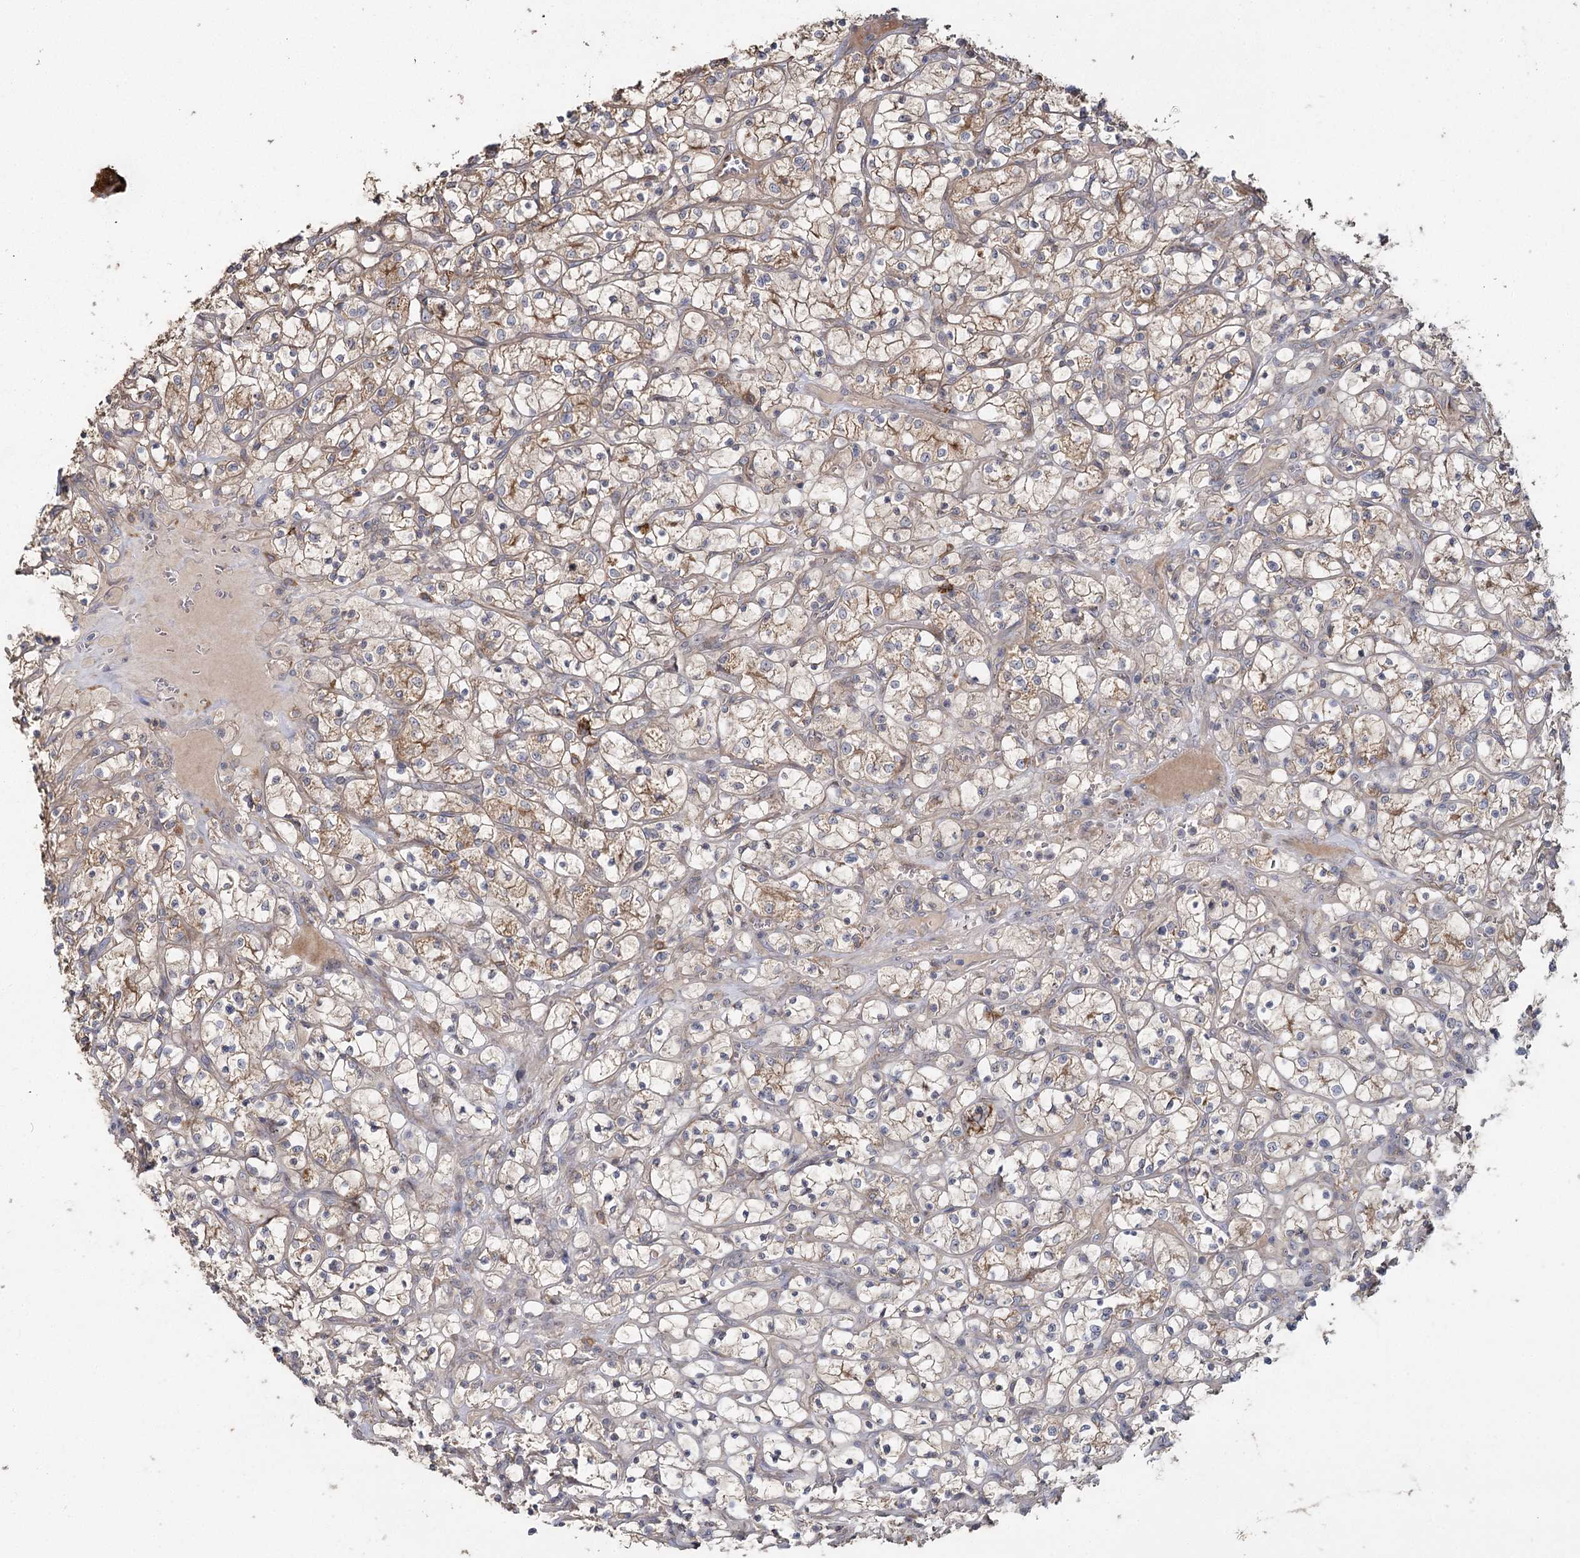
{"staining": {"intensity": "moderate", "quantity": ">75%", "location": "cytoplasmic/membranous"}, "tissue": "renal cancer", "cell_type": "Tumor cells", "image_type": "cancer", "snomed": [{"axis": "morphology", "description": "Adenocarcinoma, NOS"}, {"axis": "topography", "description": "Kidney"}], "caption": "This is an image of immunohistochemistry (IHC) staining of renal adenocarcinoma, which shows moderate positivity in the cytoplasmic/membranous of tumor cells.", "gene": "ANGPTL5", "patient": {"sex": "female", "age": 69}}